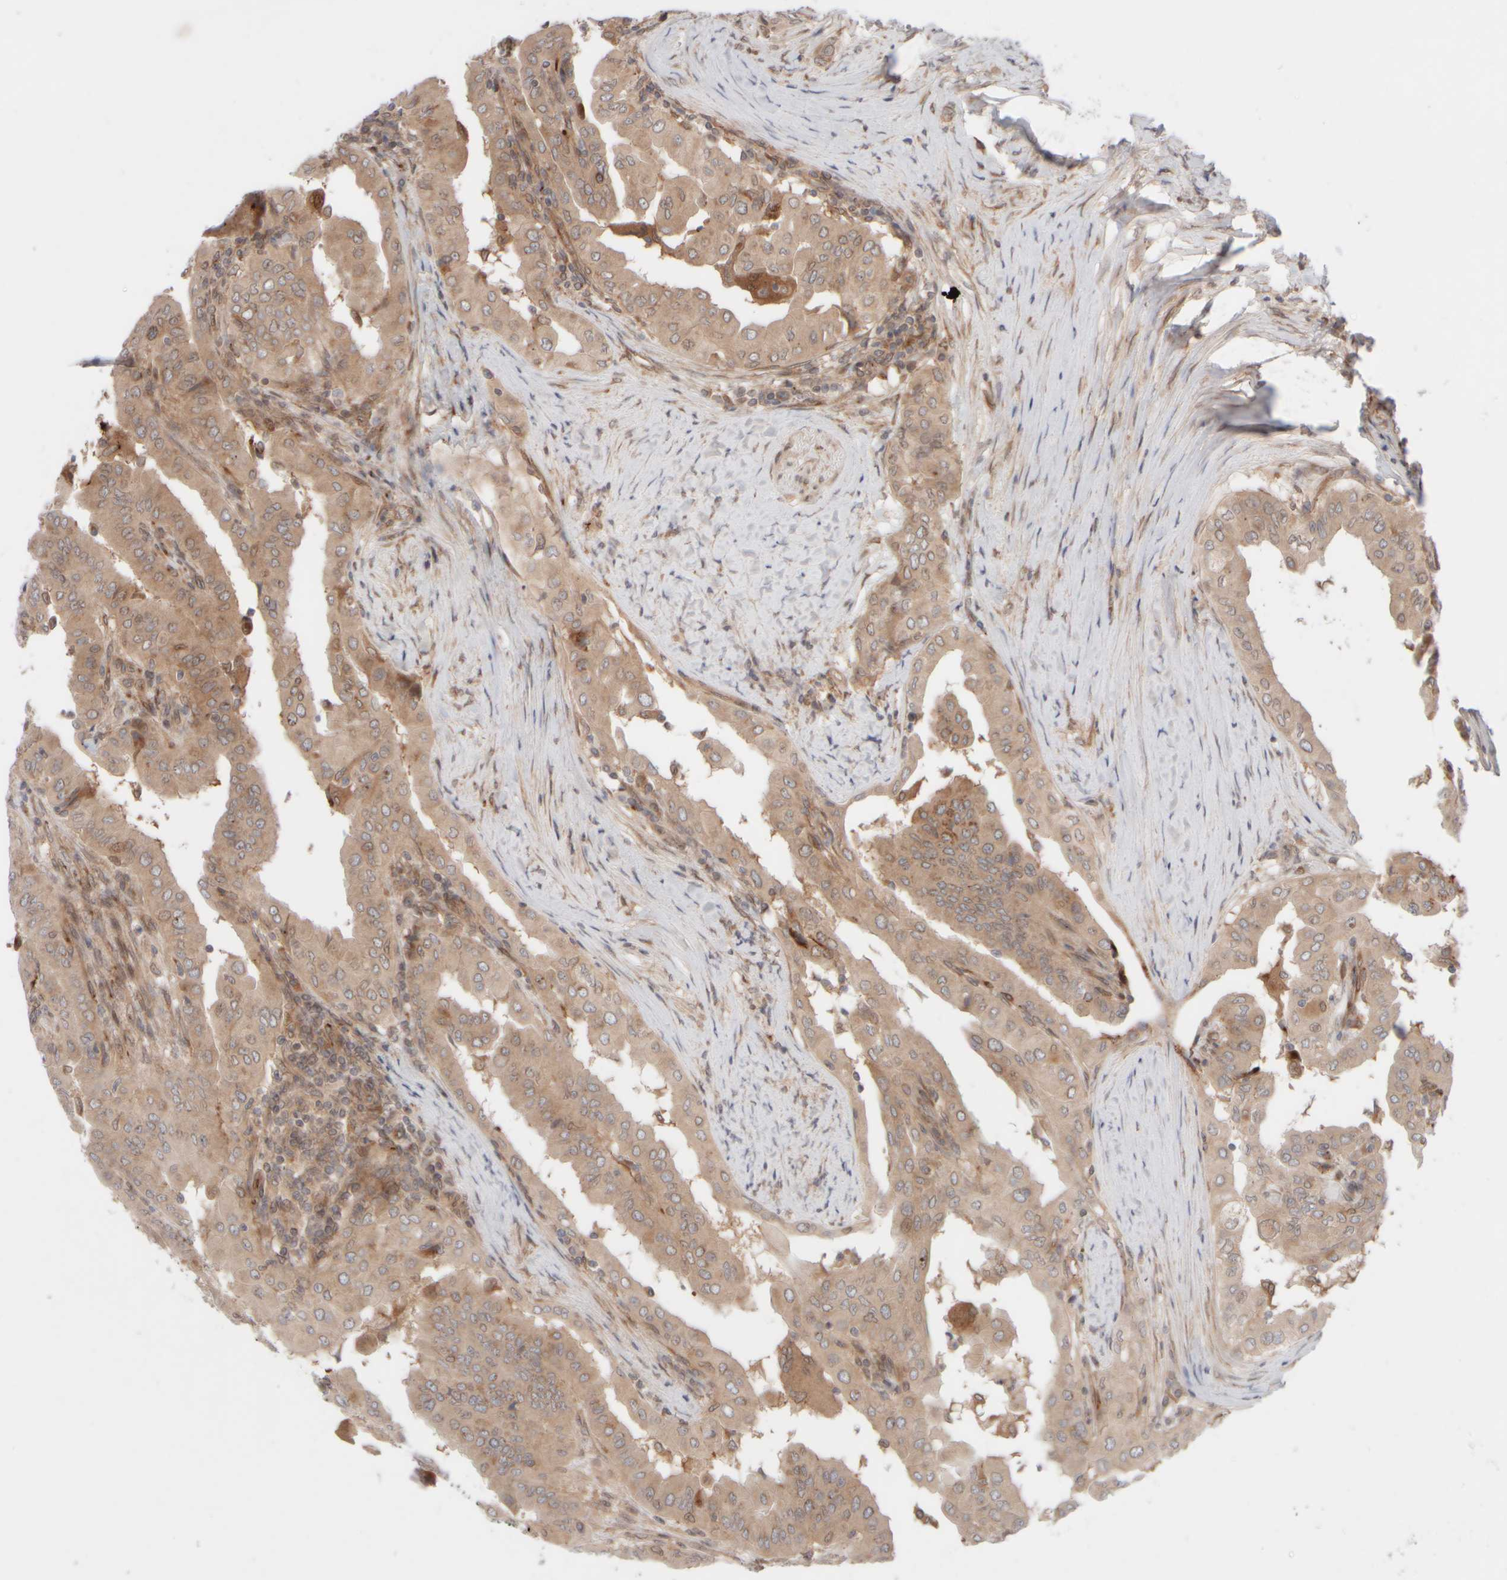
{"staining": {"intensity": "weak", "quantity": ">75%", "location": "cytoplasmic/membranous"}, "tissue": "thyroid cancer", "cell_type": "Tumor cells", "image_type": "cancer", "snomed": [{"axis": "morphology", "description": "Papillary adenocarcinoma, NOS"}, {"axis": "topography", "description": "Thyroid gland"}], "caption": "Brown immunohistochemical staining in human thyroid cancer (papillary adenocarcinoma) exhibits weak cytoplasmic/membranous staining in approximately >75% of tumor cells.", "gene": "GCN1", "patient": {"sex": "male", "age": 33}}